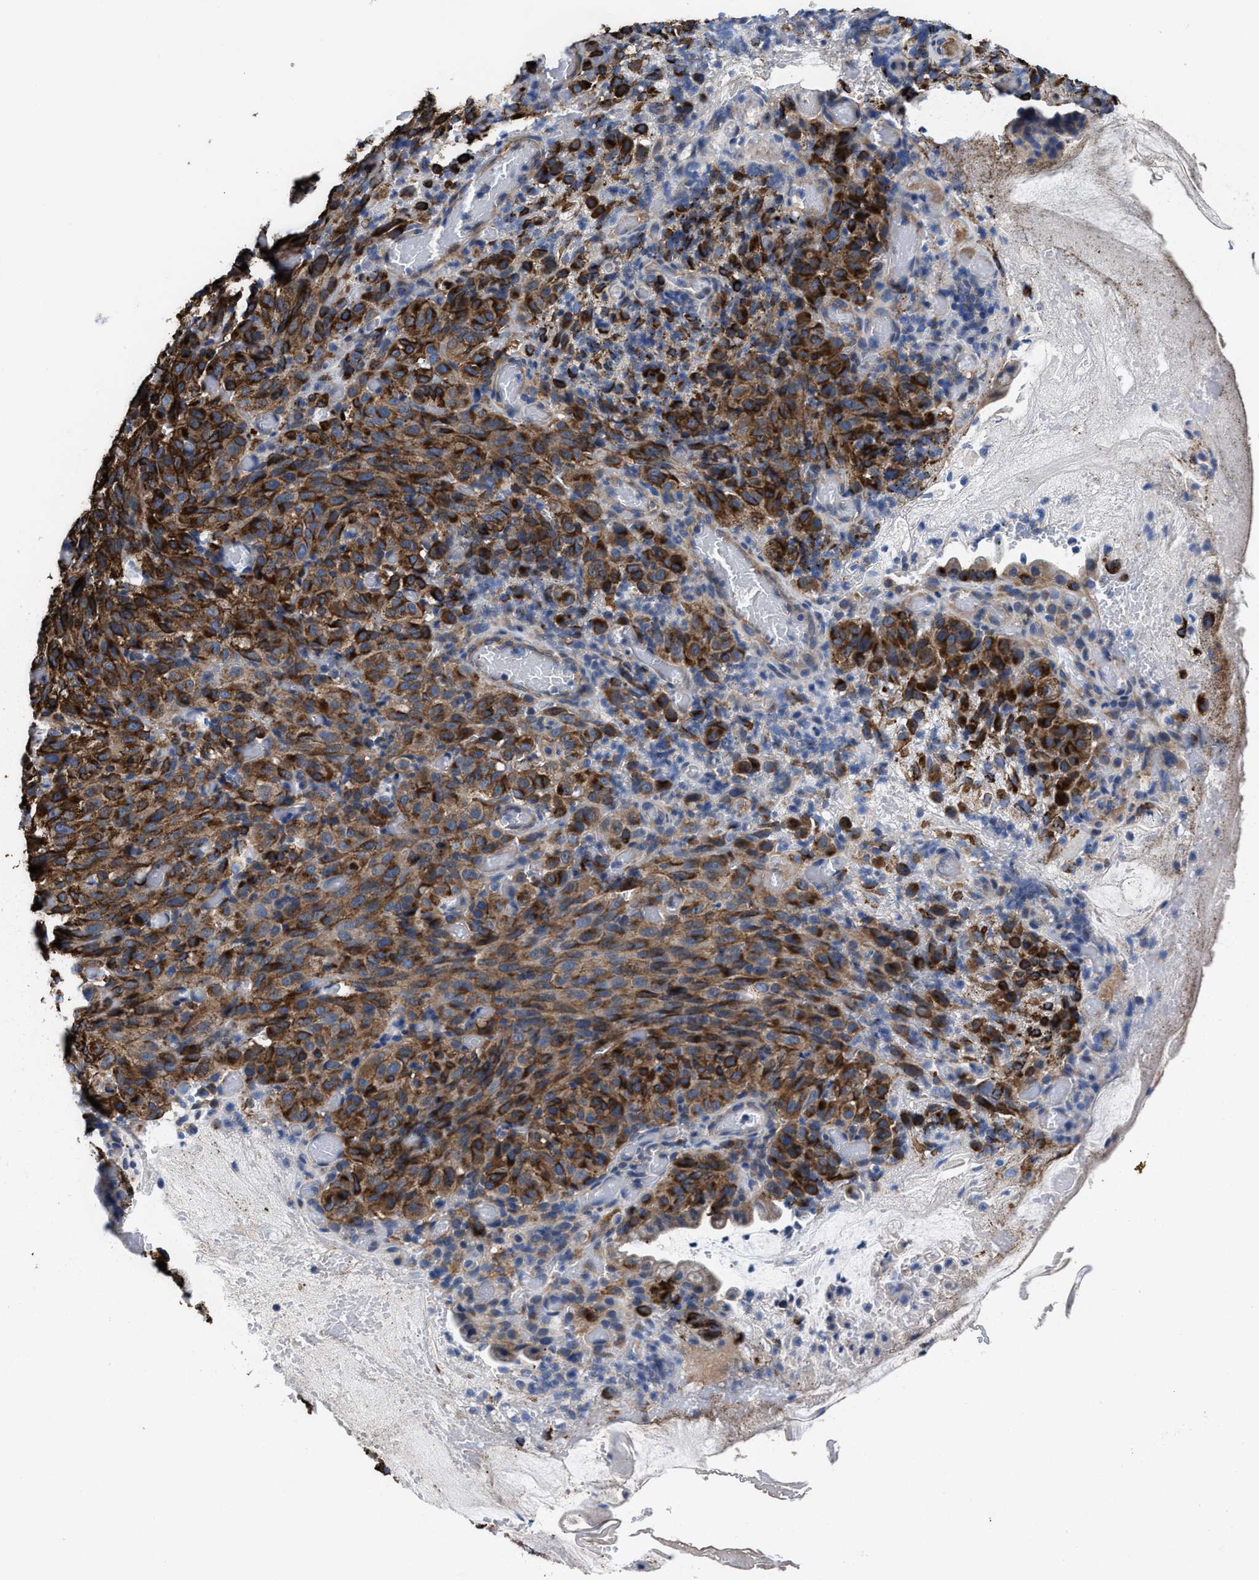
{"staining": {"intensity": "strong", "quantity": ">75%", "location": "cytoplasmic/membranous"}, "tissue": "melanoma", "cell_type": "Tumor cells", "image_type": "cancer", "snomed": [{"axis": "morphology", "description": "Malignant melanoma, NOS"}, {"axis": "topography", "description": "Rectum"}], "caption": "The photomicrograph shows immunohistochemical staining of malignant melanoma. There is strong cytoplasmic/membranous staining is identified in about >75% of tumor cells.", "gene": "TMEM30A", "patient": {"sex": "female", "age": 81}}